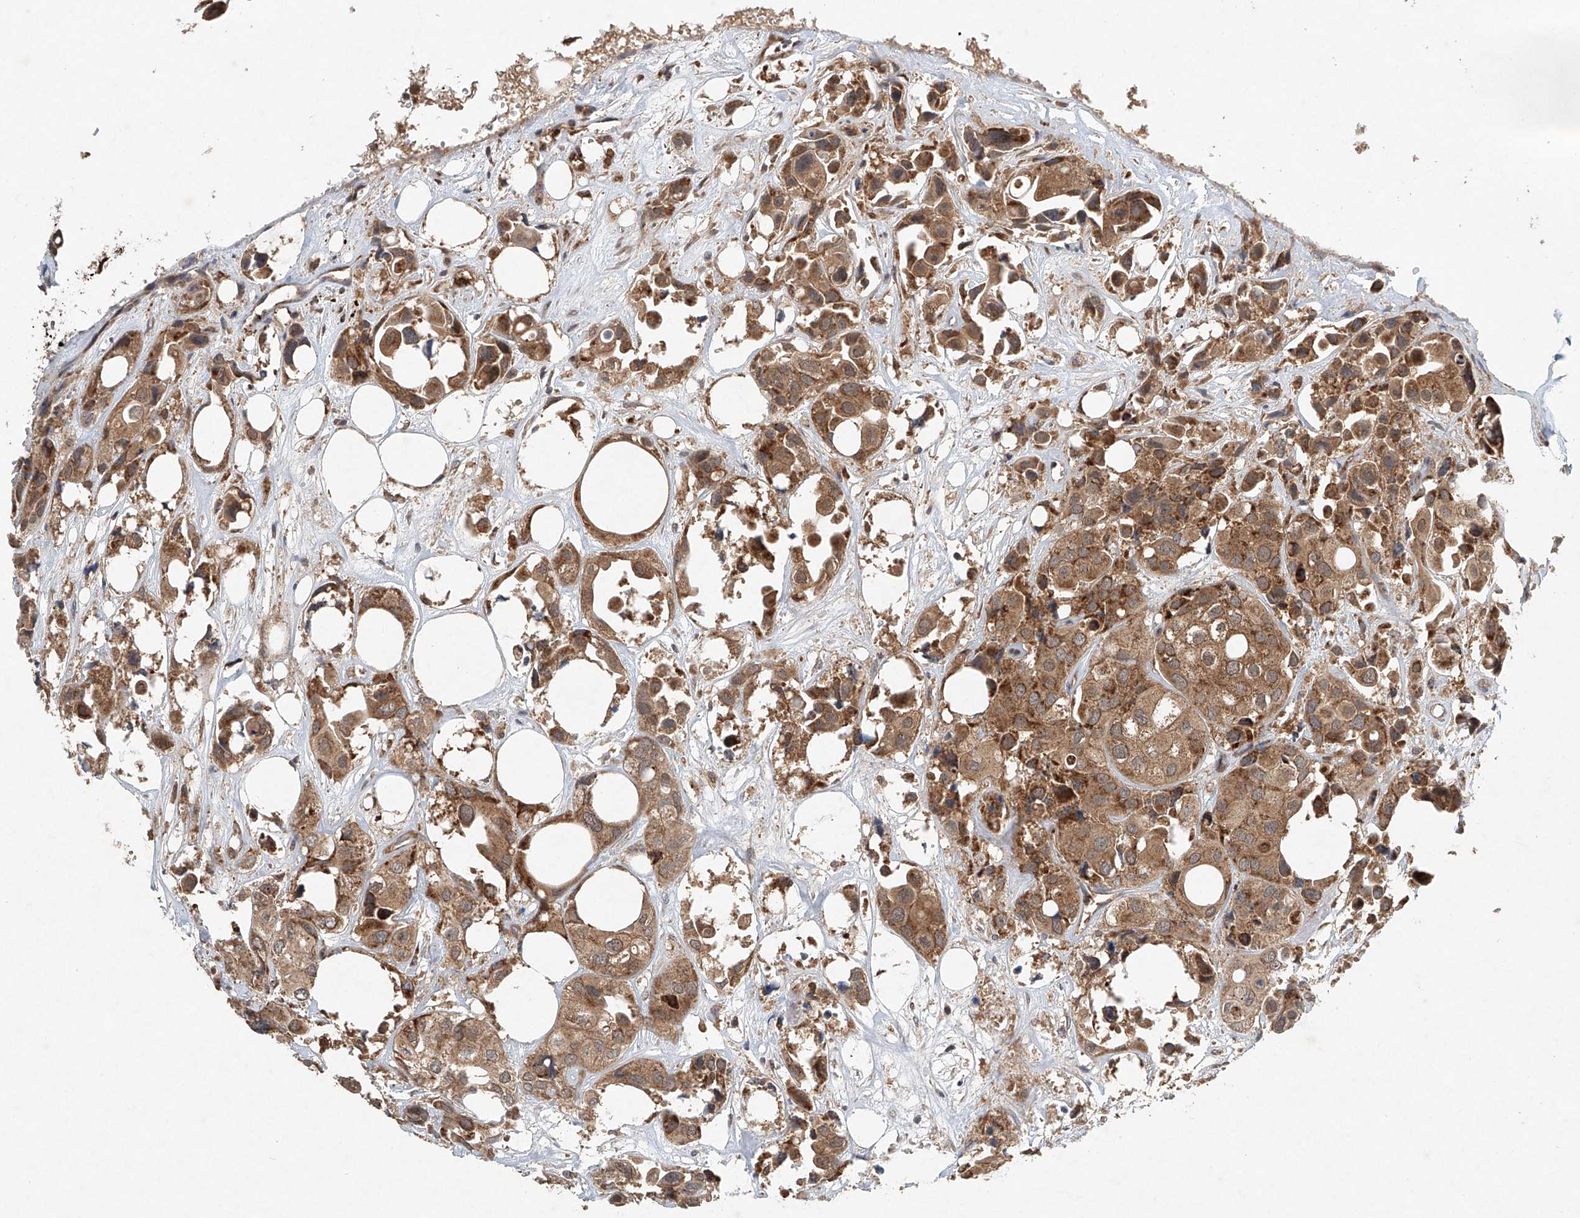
{"staining": {"intensity": "moderate", "quantity": ">75%", "location": "cytoplasmic/membranous"}, "tissue": "urothelial cancer", "cell_type": "Tumor cells", "image_type": "cancer", "snomed": [{"axis": "morphology", "description": "Urothelial carcinoma, High grade"}, {"axis": "topography", "description": "Urinary bladder"}], "caption": "DAB immunohistochemical staining of human high-grade urothelial carcinoma demonstrates moderate cytoplasmic/membranous protein expression in about >75% of tumor cells.", "gene": "DCAF11", "patient": {"sex": "male", "age": 64}}